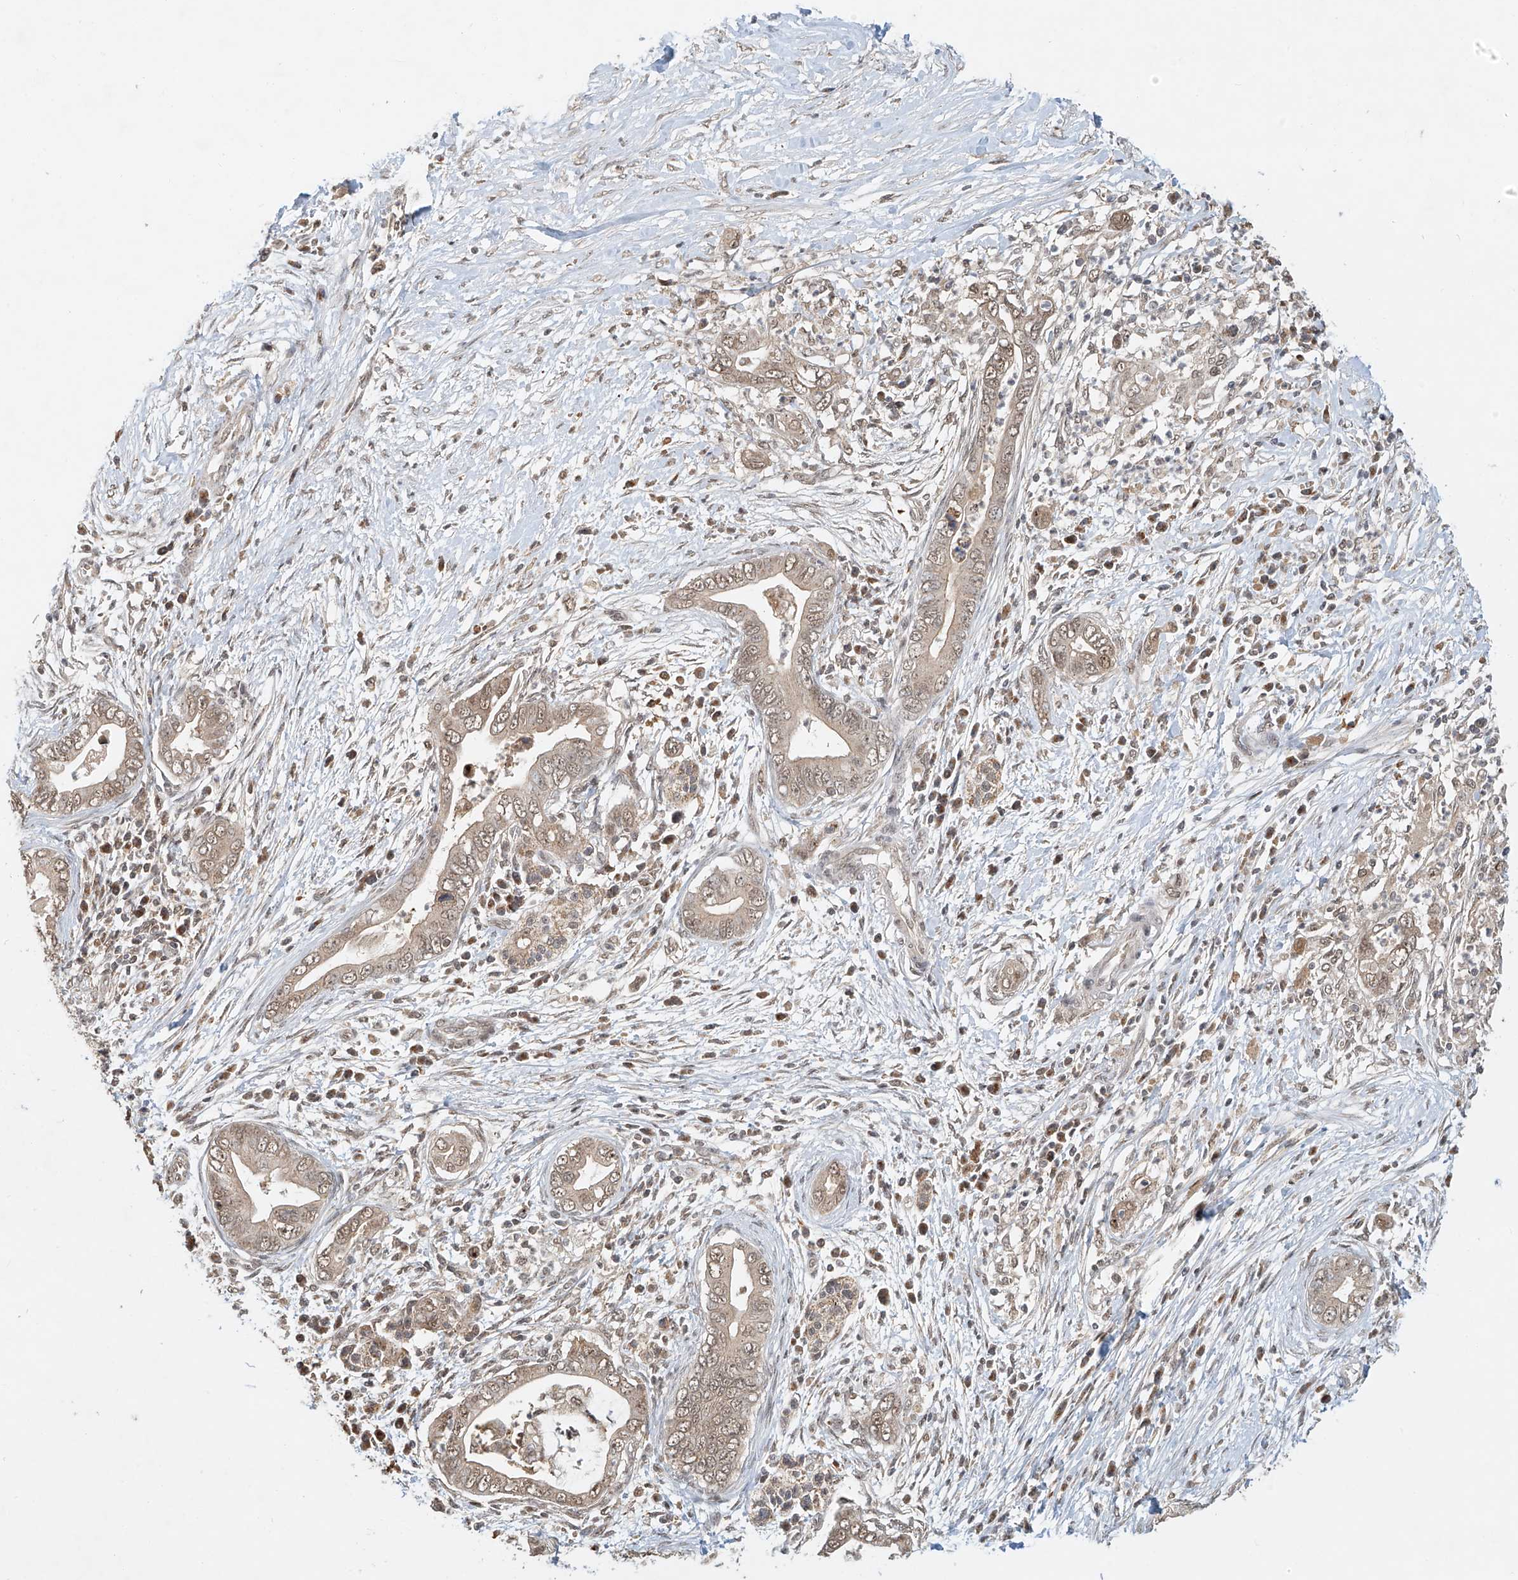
{"staining": {"intensity": "weak", "quantity": ">75%", "location": "cytoplasmic/membranous,nuclear"}, "tissue": "pancreatic cancer", "cell_type": "Tumor cells", "image_type": "cancer", "snomed": [{"axis": "morphology", "description": "Adenocarcinoma, NOS"}, {"axis": "topography", "description": "Pancreas"}], "caption": "A micrograph of human pancreatic cancer (adenocarcinoma) stained for a protein demonstrates weak cytoplasmic/membranous and nuclear brown staining in tumor cells.", "gene": "SYTL3", "patient": {"sex": "male", "age": 75}}